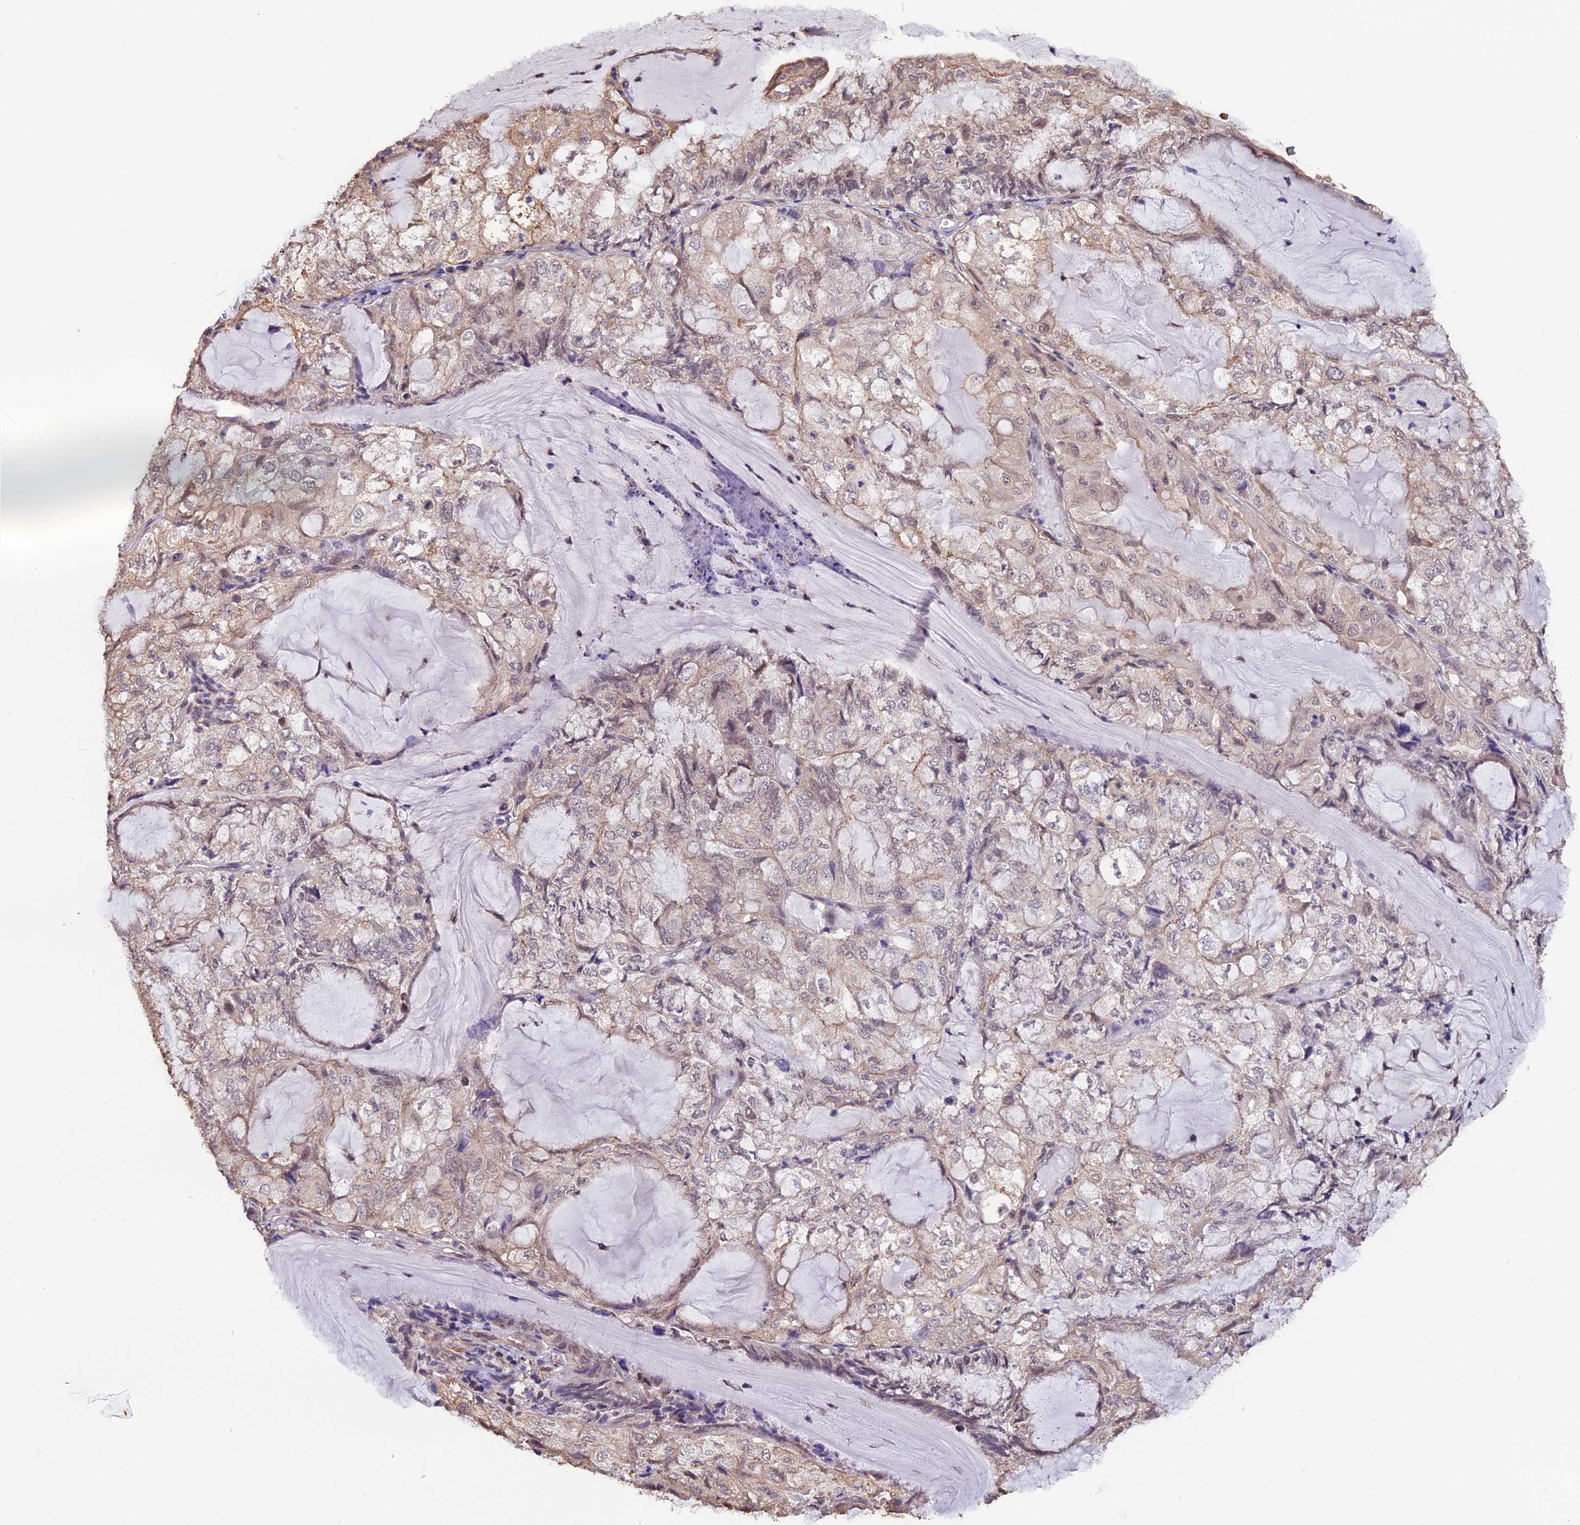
{"staining": {"intensity": "weak", "quantity": "<25%", "location": "cytoplasmic/membranous"}, "tissue": "endometrial cancer", "cell_type": "Tumor cells", "image_type": "cancer", "snomed": [{"axis": "morphology", "description": "Adenocarcinoma, NOS"}, {"axis": "topography", "description": "Endometrium"}], "caption": "IHC of adenocarcinoma (endometrial) demonstrates no expression in tumor cells.", "gene": "ZC3H4", "patient": {"sex": "female", "age": 81}}